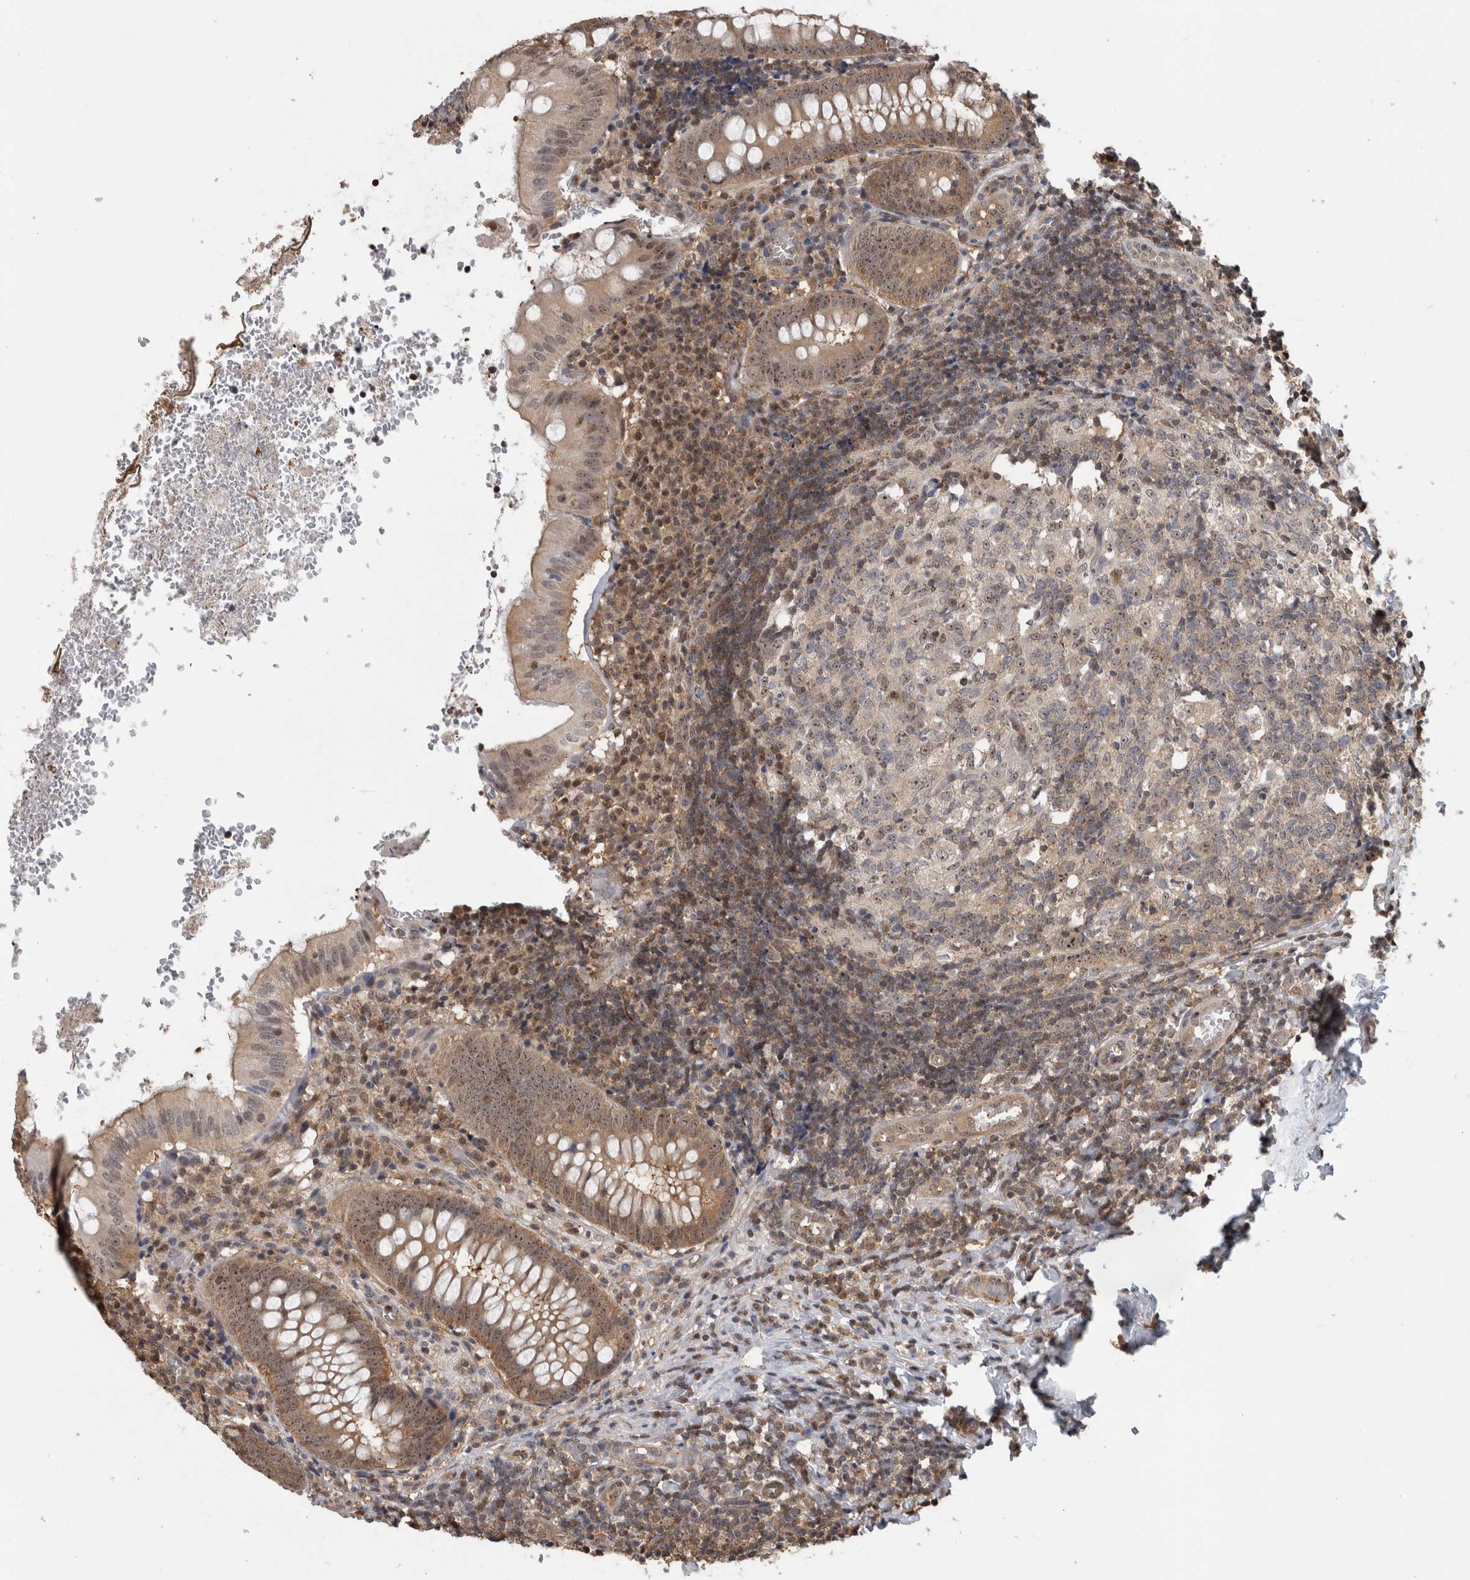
{"staining": {"intensity": "moderate", "quantity": ">75%", "location": "cytoplasmic/membranous,nuclear"}, "tissue": "appendix", "cell_type": "Glandular cells", "image_type": "normal", "snomed": [{"axis": "morphology", "description": "Normal tissue, NOS"}, {"axis": "topography", "description": "Appendix"}], "caption": "Unremarkable appendix demonstrates moderate cytoplasmic/membranous,nuclear staining in approximately >75% of glandular cells, visualized by immunohistochemistry.", "gene": "TDRD7", "patient": {"sex": "male", "age": 8}}